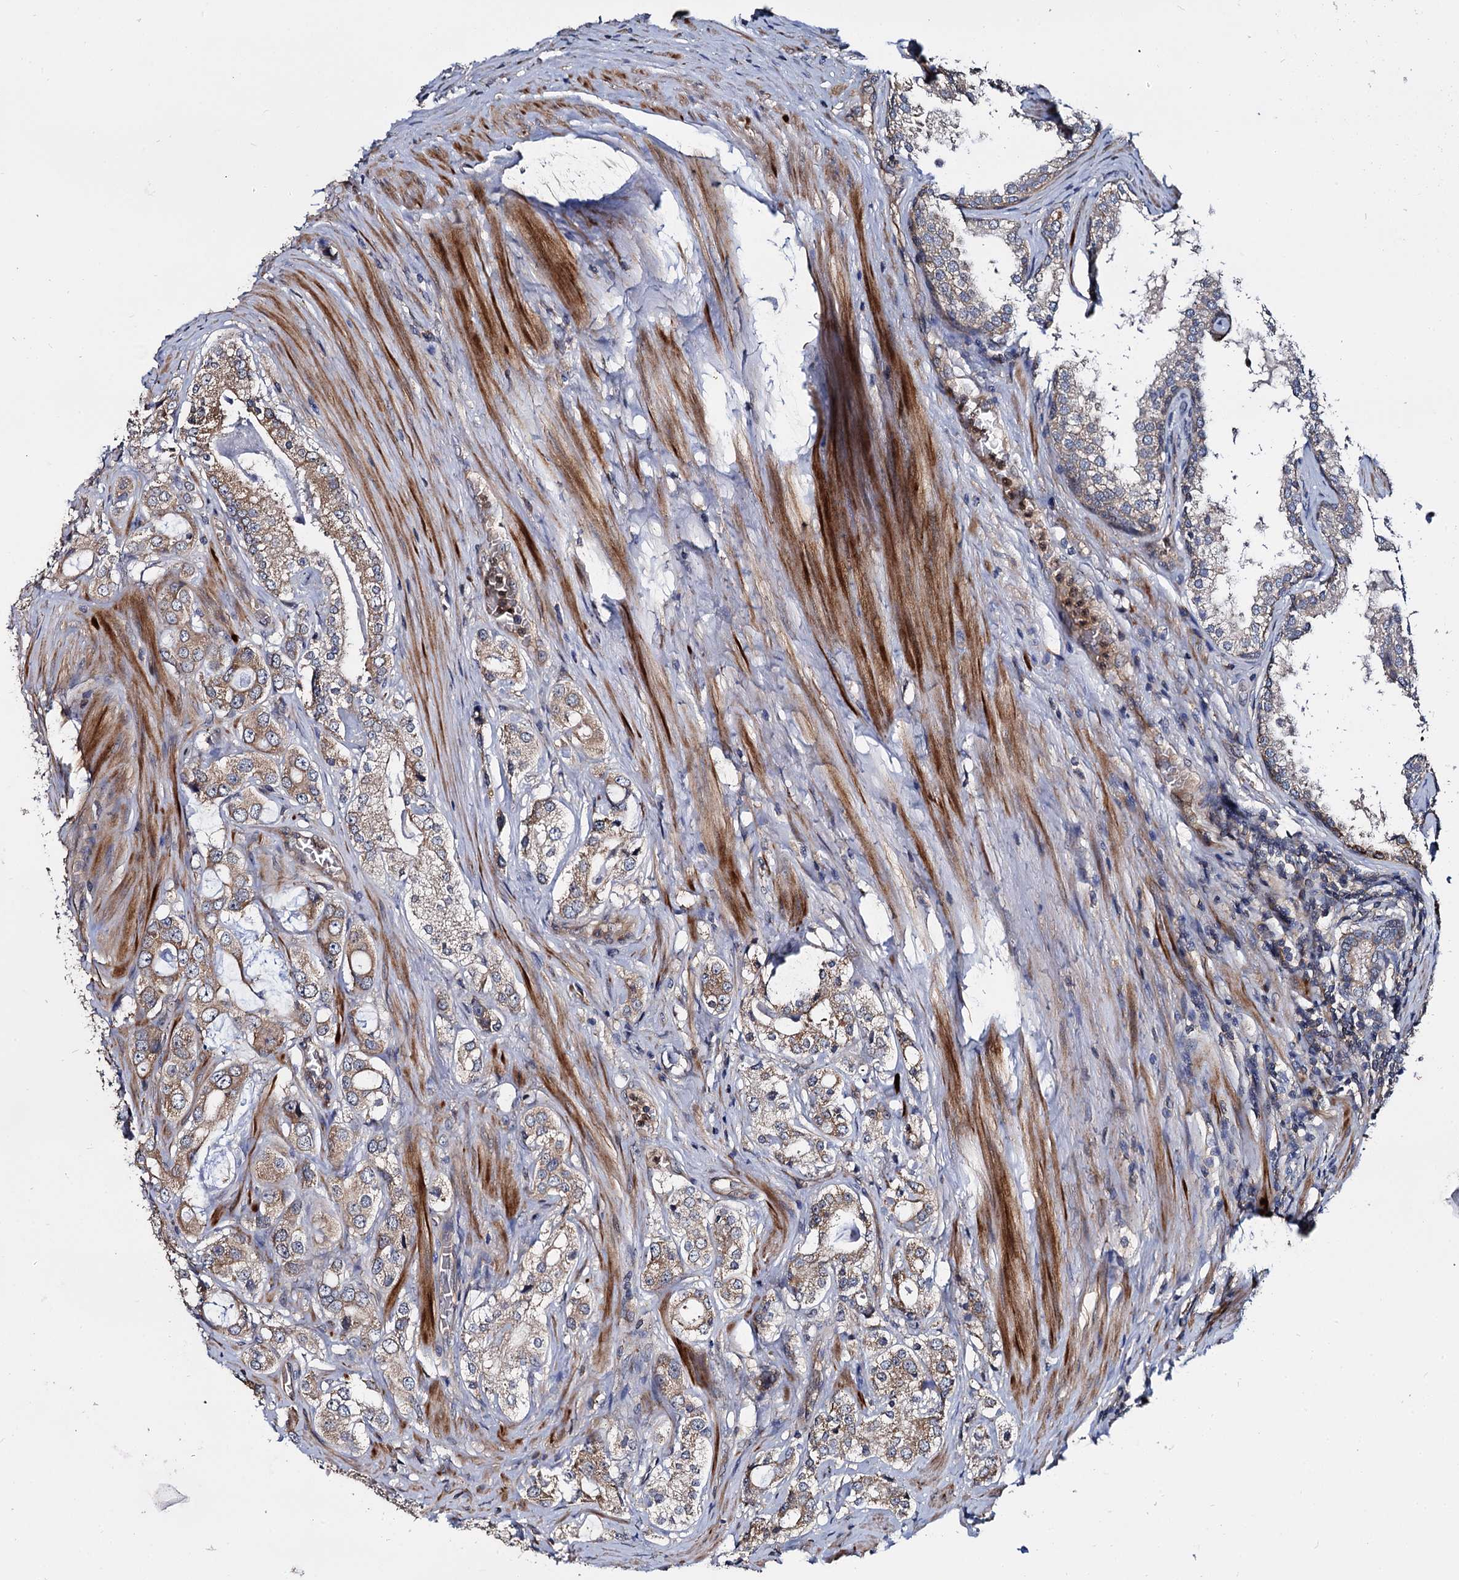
{"staining": {"intensity": "weak", "quantity": ">75%", "location": "cytoplasmic/membranous"}, "tissue": "prostate cancer", "cell_type": "Tumor cells", "image_type": "cancer", "snomed": [{"axis": "morphology", "description": "Adenocarcinoma, High grade"}, {"axis": "topography", "description": "Prostate"}], "caption": "Immunohistochemistry (IHC) image of neoplastic tissue: high-grade adenocarcinoma (prostate) stained using immunohistochemistry exhibits low levels of weak protein expression localized specifically in the cytoplasmic/membranous of tumor cells, appearing as a cytoplasmic/membranous brown color.", "gene": "CEP192", "patient": {"sex": "male", "age": 63}}